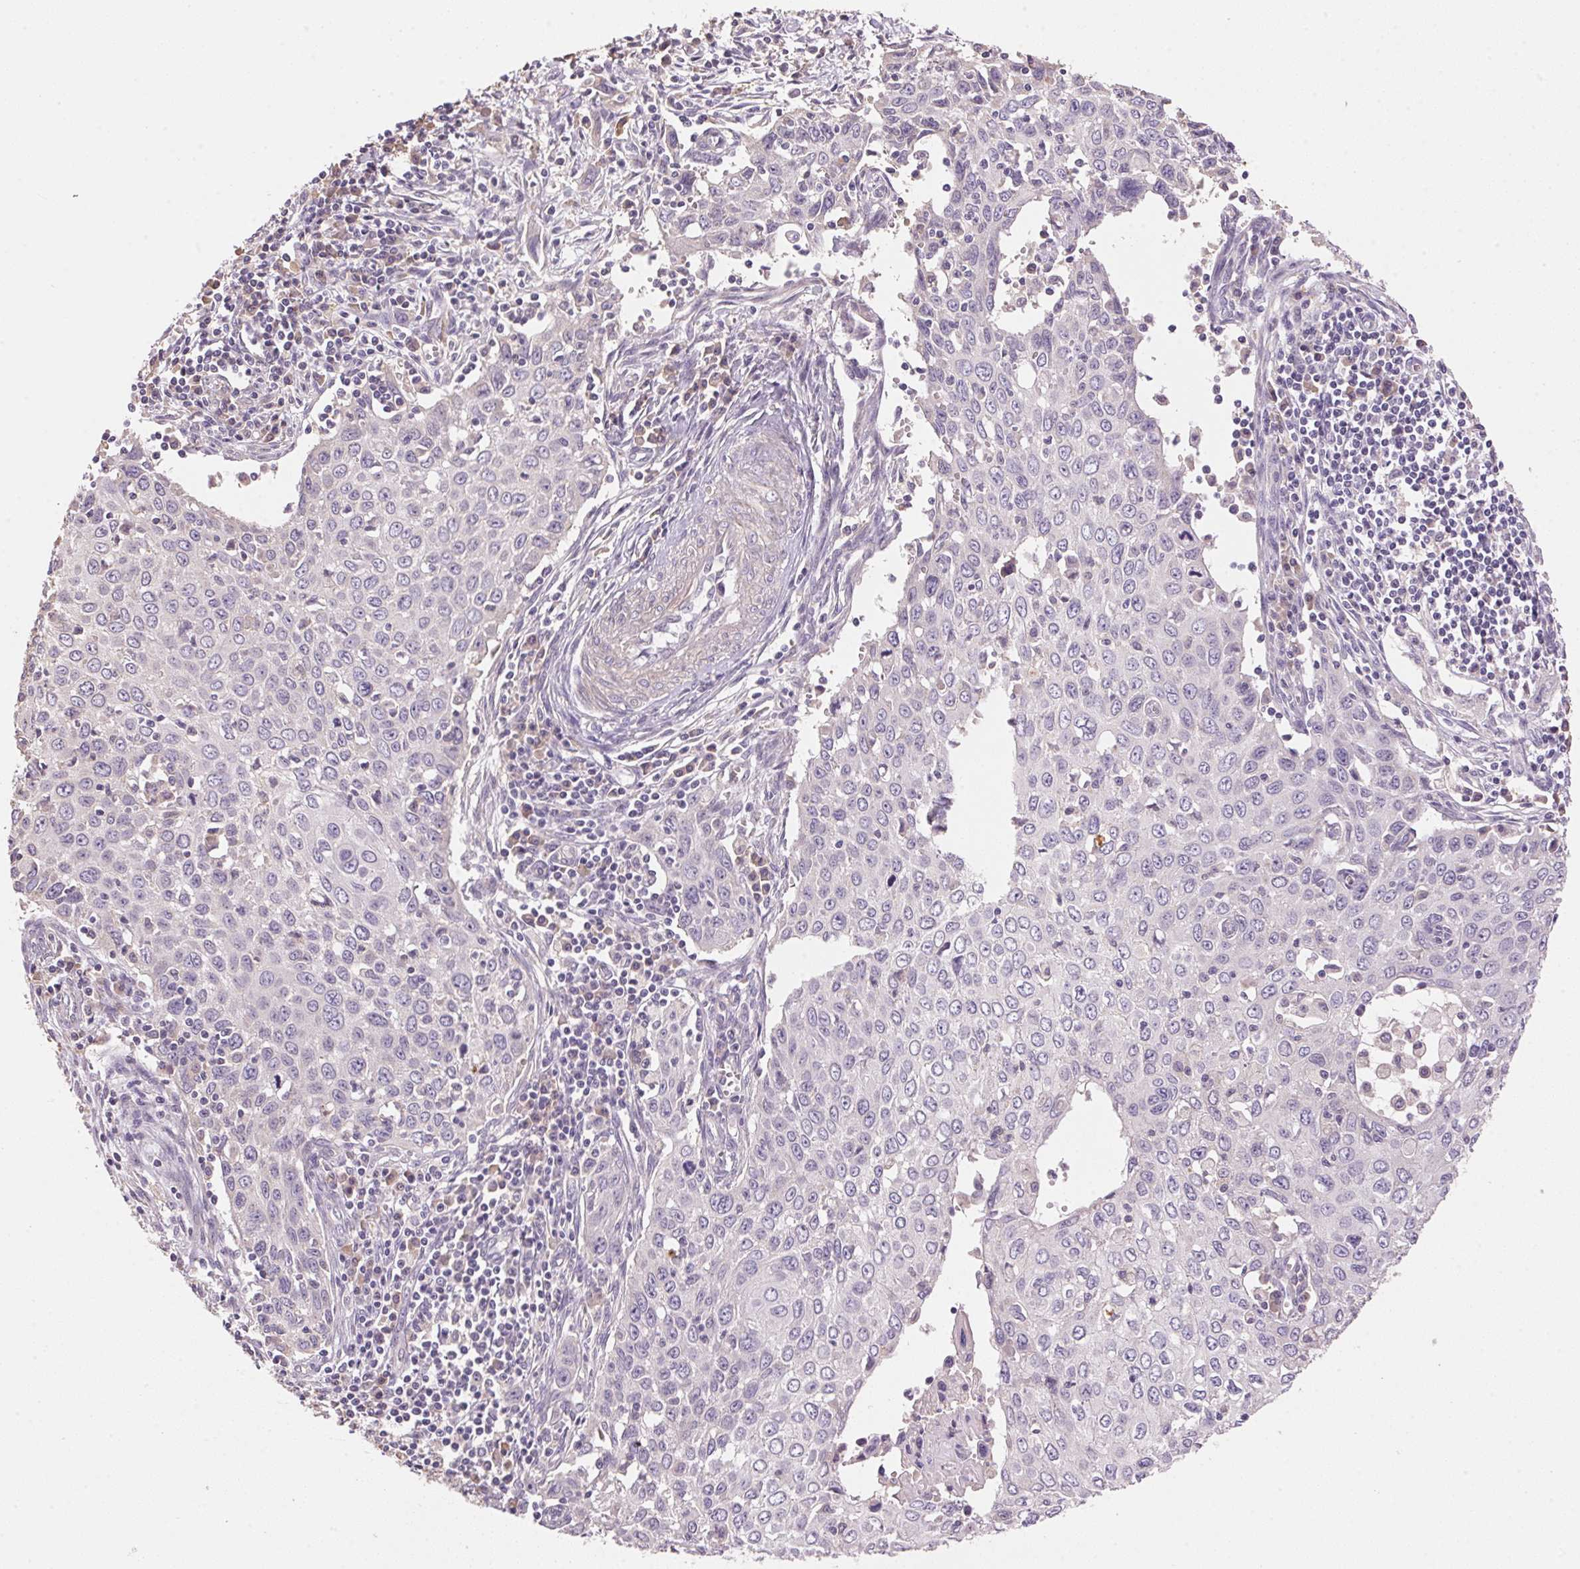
{"staining": {"intensity": "negative", "quantity": "none", "location": "none"}, "tissue": "cervical cancer", "cell_type": "Tumor cells", "image_type": "cancer", "snomed": [{"axis": "morphology", "description": "Squamous cell carcinoma, NOS"}, {"axis": "topography", "description": "Cervix"}], "caption": "This is an immunohistochemistry histopathology image of cervical squamous cell carcinoma. There is no staining in tumor cells.", "gene": "LYZL6", "patient": {"sex": "female", "age": 38}}